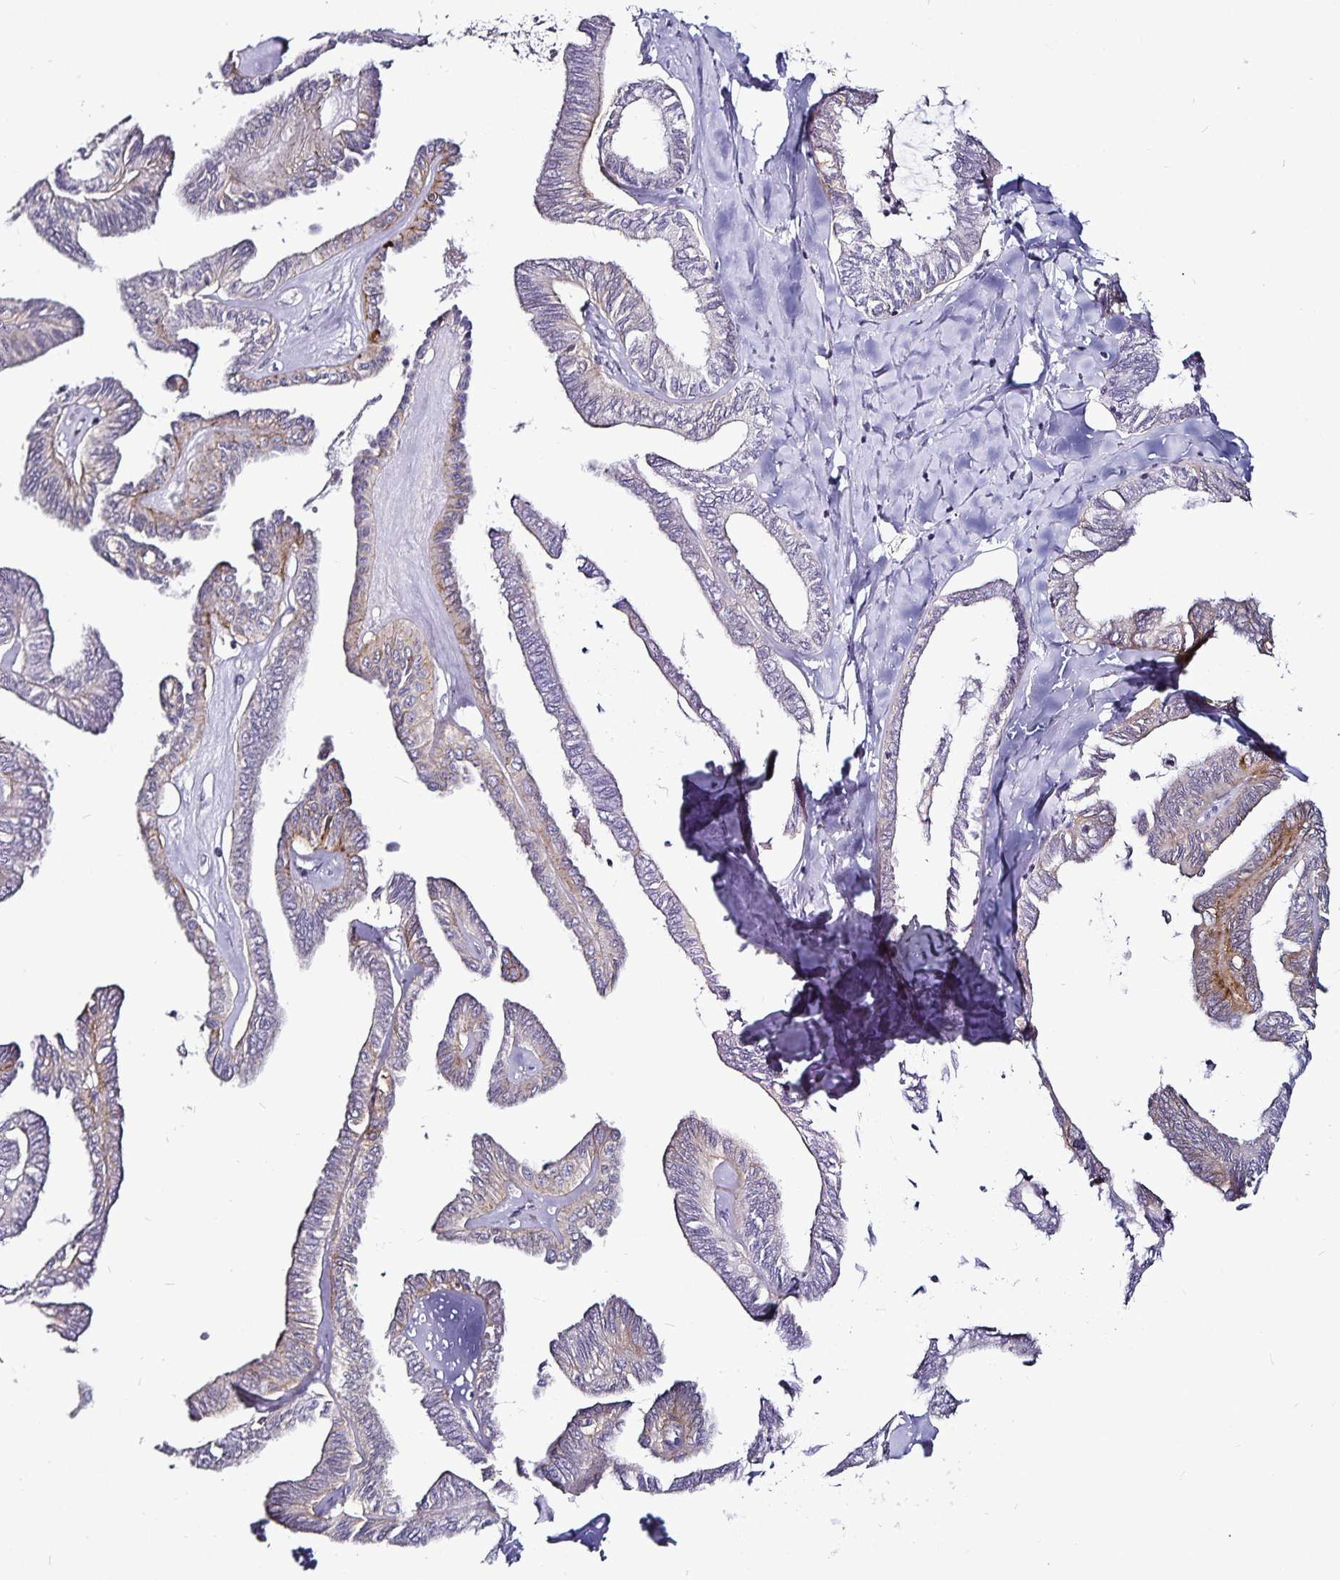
{"staining": {"intensity": "weak", "quantity": "<25%", "location": "cytoplasmic/membranous"}, "tissue": "ovarian cancer", "cell_type": "Tumor cells", "image_type": "cancer", "snomed": [{"axis": "morphology", "description": "Carcinoma, endometroid"}, {"axis": "topography", "description": "Ovary"}], "caption": "Image shows no significant protein expression in tumor cells of ovarian cancer.", "gene": "CA12", "patient": {"sex": "female", "age": 70}}